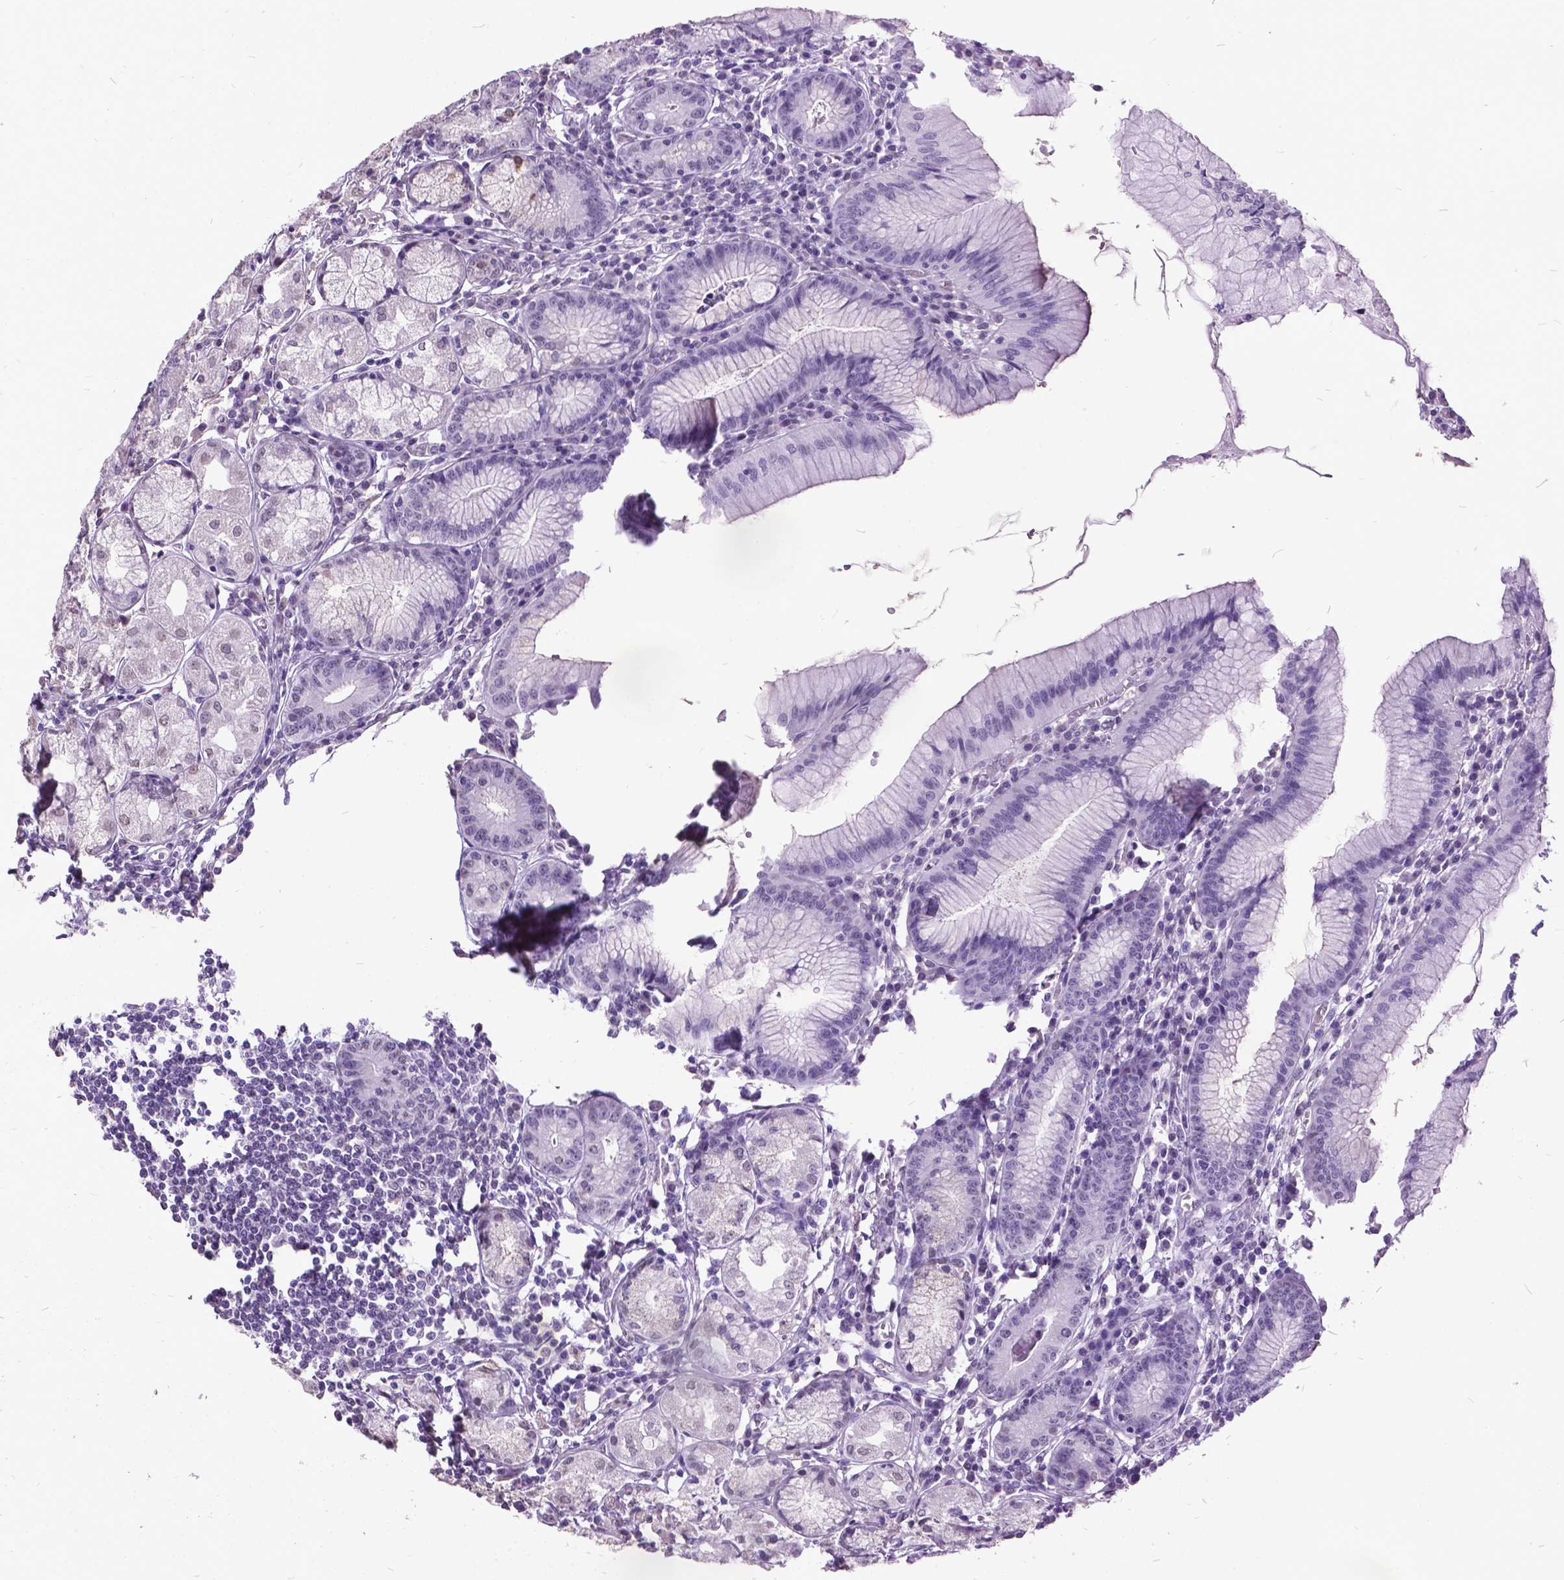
{"staining": {"intensity": "negative", "quantity": "none", "location": "none"}, "tissue": "stomach", "cell_type": "Glandular cells", "image_type": "normal", "snomed": [{"axis": "morphology", "description": "Normal tissue, NOS"}, {"axis": "topography", "description": "Stomach"}], "caption": "Protein analysis of normal stomach shows no significant staining in glandular cells. Nuclei are stained in blue.", "gene": "MARCHF10", "patient": {"sex": "male", "age": 55}}